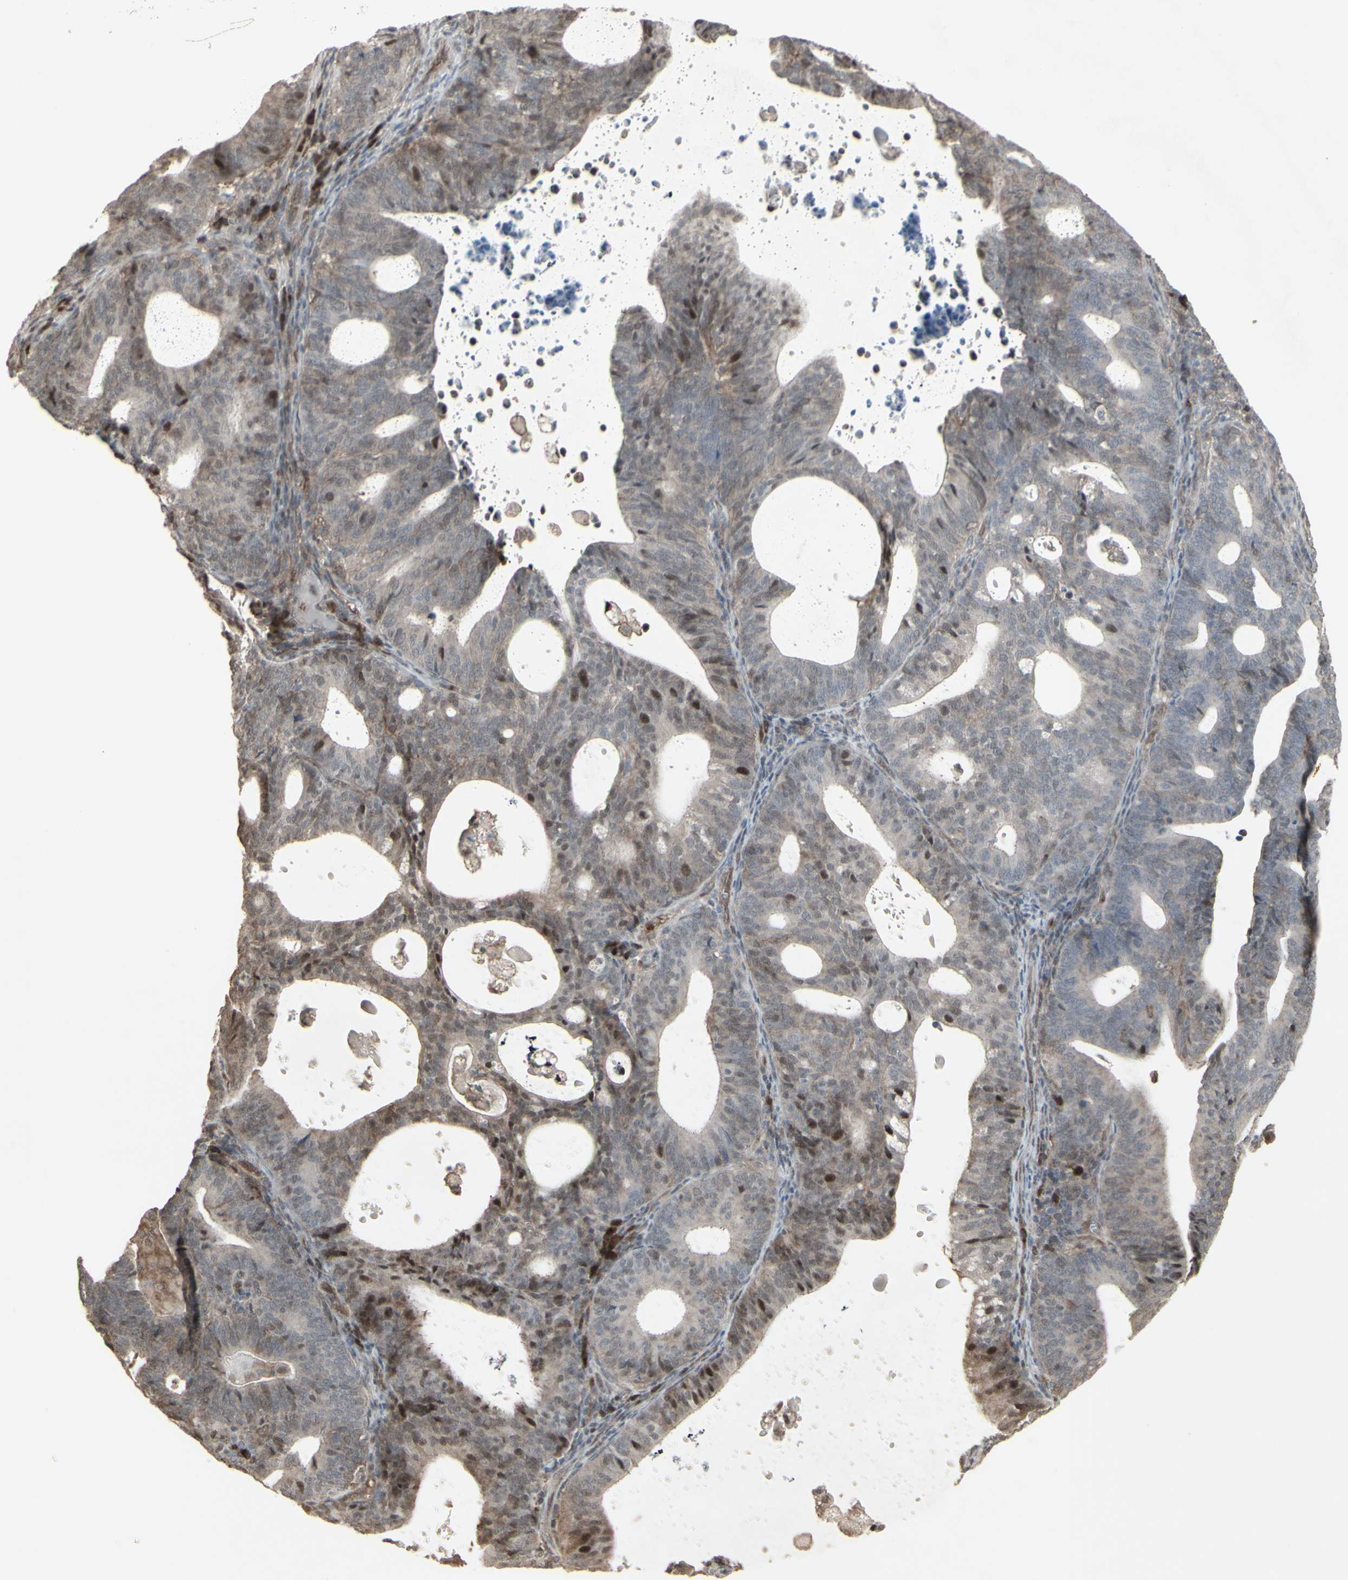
{"staining": {"intensity": "strong", "quantity": "<25%", "location": "nuclear"}, "tissue": "endometrial cancer", "cell_type": "Tumor cells", "image_type": "cancer", "snomed": [{"axis": "morphology", "description": "Adenocarcinoma, NOS"}, {"axis": "topography", "description": "Uterus"}], "caption": "Endometrial adenocarcinoma stained with IHC exhibits strong nuclear expression in about <25% of tumor cells.", "gene": "CD33", "patient": {"sex": "female", "age": 83}}